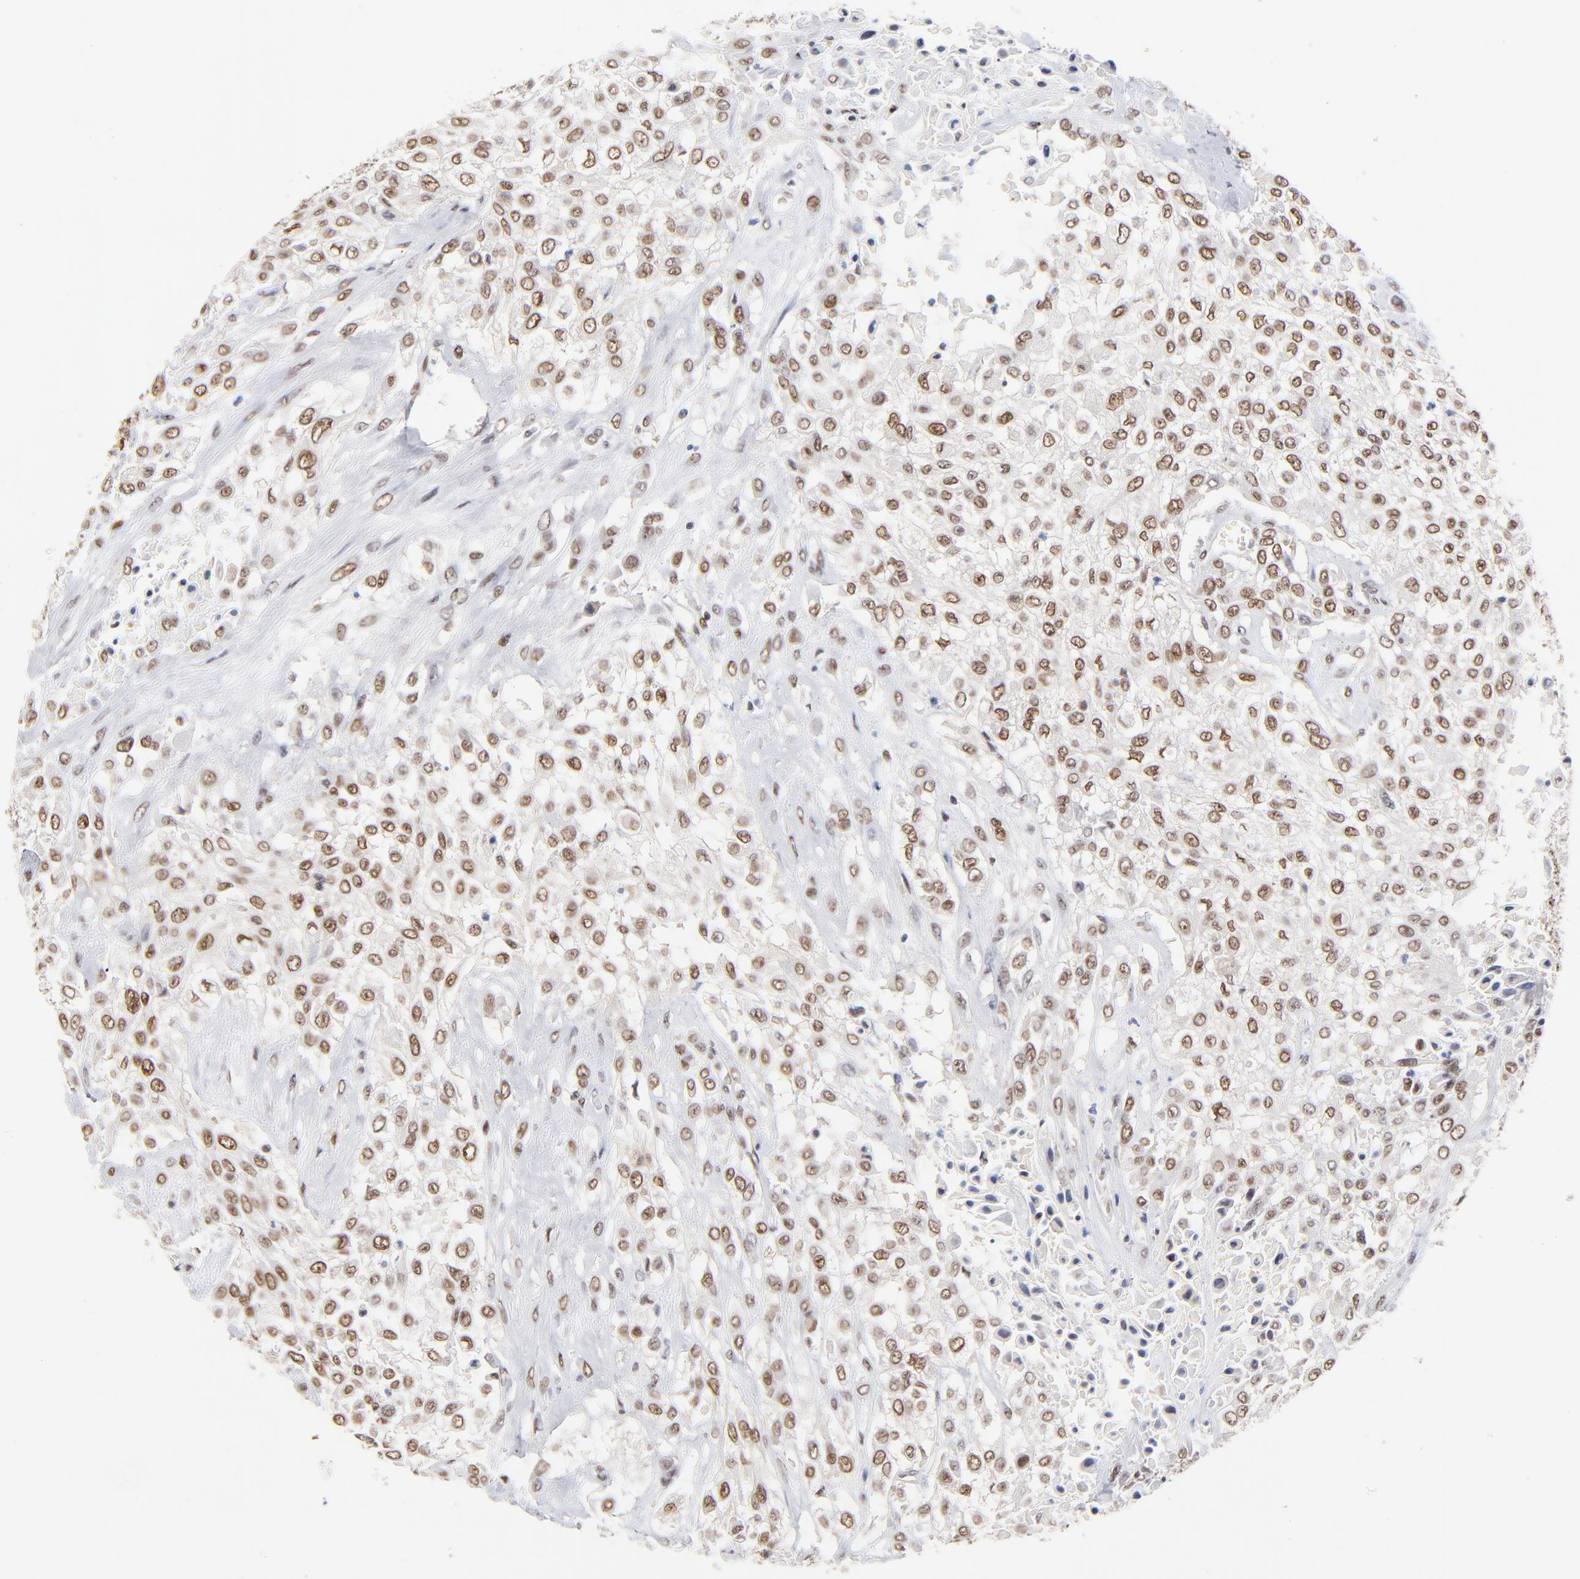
{"staining": {"intensity": "moderate", "quantity": ">75%", "location": "nuclear"}, "tissue": "urothelial cancer", "cell_type": "Tumor cells", "image_type": "cancer", "snomed": [{"axis": "morphology", "description": "Urothelial carcinoma, High grade"}, {"axis": "topography", "description": "Urinary bladder"}], "caption": "IHC staining of urothelial carcinoma (high-grade), which shows medium levels of moderate nuclear positivity in about >75% of tumor cells indicating moderate nuclear protein positivity. The staining was performed using DAB (3,3'-diaminobenzidine) (brown) for protein detection and nuclei were counterstained in hematoxylin (blue).", "gene": "ZMYM3", "patient": {"sex": "male", "age": 57}}